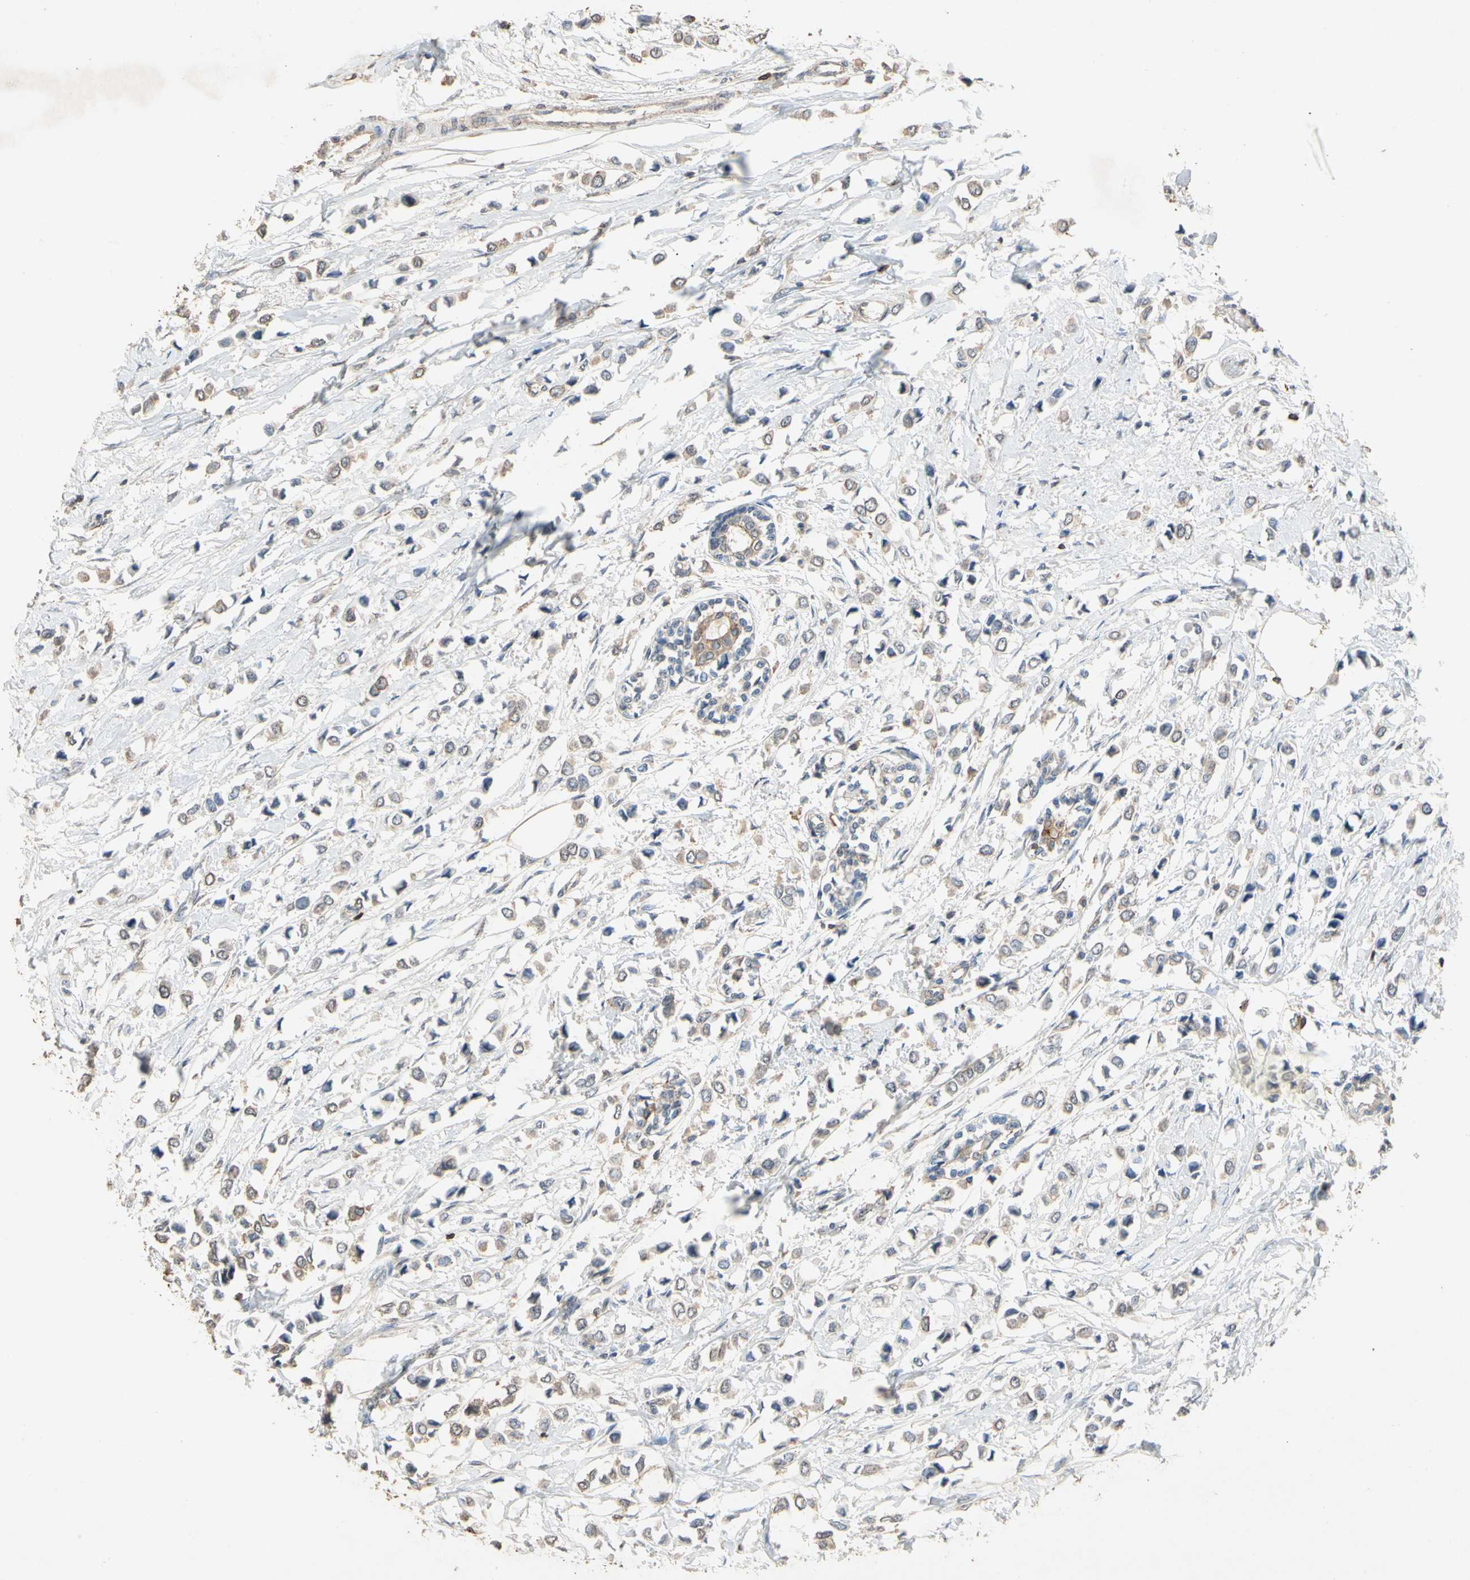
{"staining": {"intensity": "weak", "quantity": ">75%", "location": "cytoplasmic/membranous"}, "tissue": "breast cancer", "cell_type": "Tumor cells", "image_type": "cancer", "snomed": [{"axis": "morphology", "description": "Lobular carcinoma"}, {"axis": "topography", "description": "Breast"}], "caption": "Lobular carcinoma (breast) stained with DAB immunohistochemistry demonstrates low levels of weak cytoplasmic/membranous expression in approximately >75% of tumor cells.", "gene": "MAP3K10", "patient": {"sex": "female", "age": 51}}